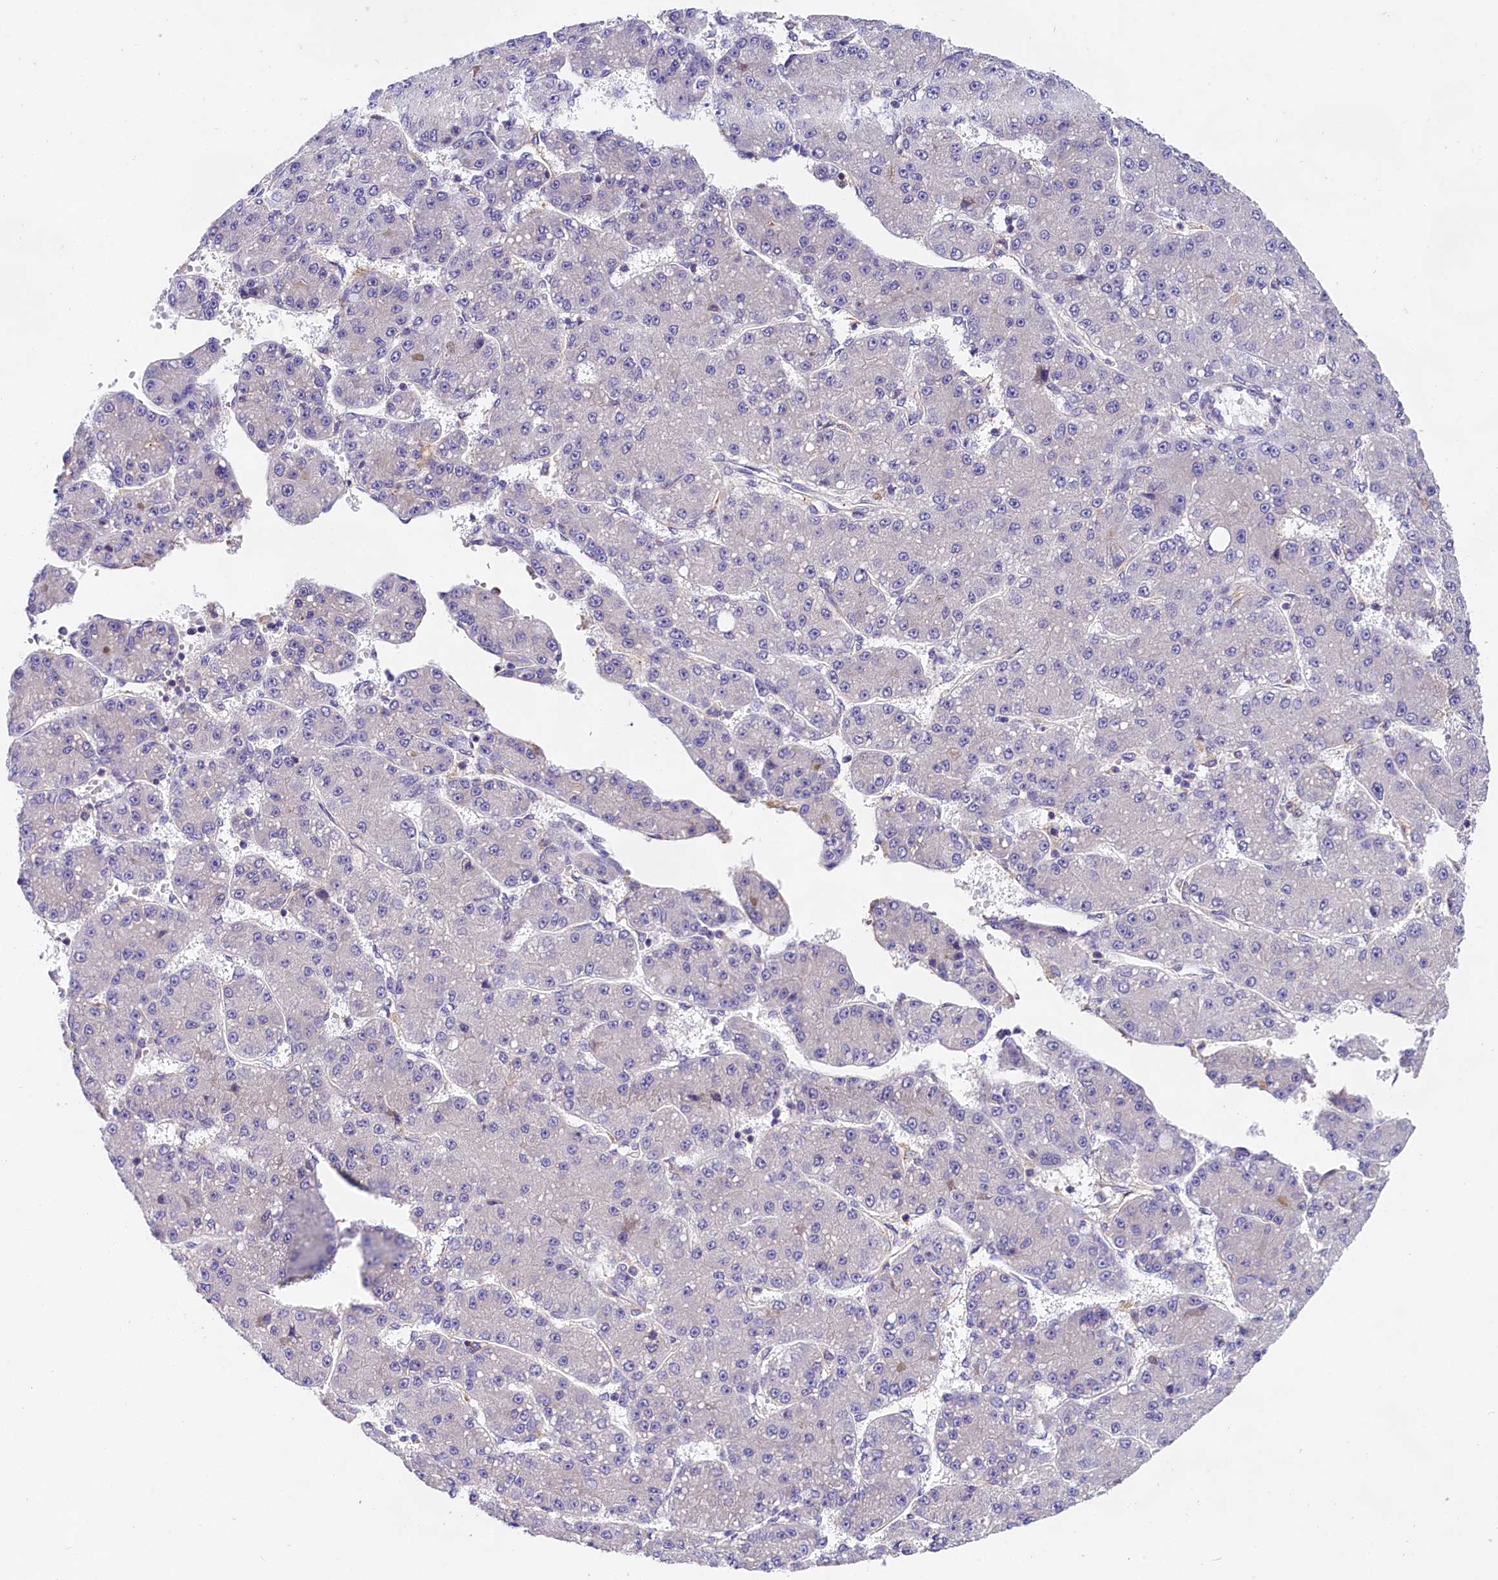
{"staining": {"intensity": "negative", "quantity": "none", "location": "none"}, "tissue": "liver cancer", "cell_type": "Tumor cells", "image_type": "cancer", "snomed": [{"axis": "morphology", "description": "Carcinoma, Hepatocellular, NOS"}, {"axis": "topography", "description": "Liver"}], "caption": "High magnification brightfield microscopy of hepatocellular carcinoma (liver) stained with DAB (brown) and counterstained with hematoxylin (blue): tumor cells show no significant expression.", "gene": "OAS3", "patient": {"sex": "male", "age": 67}}